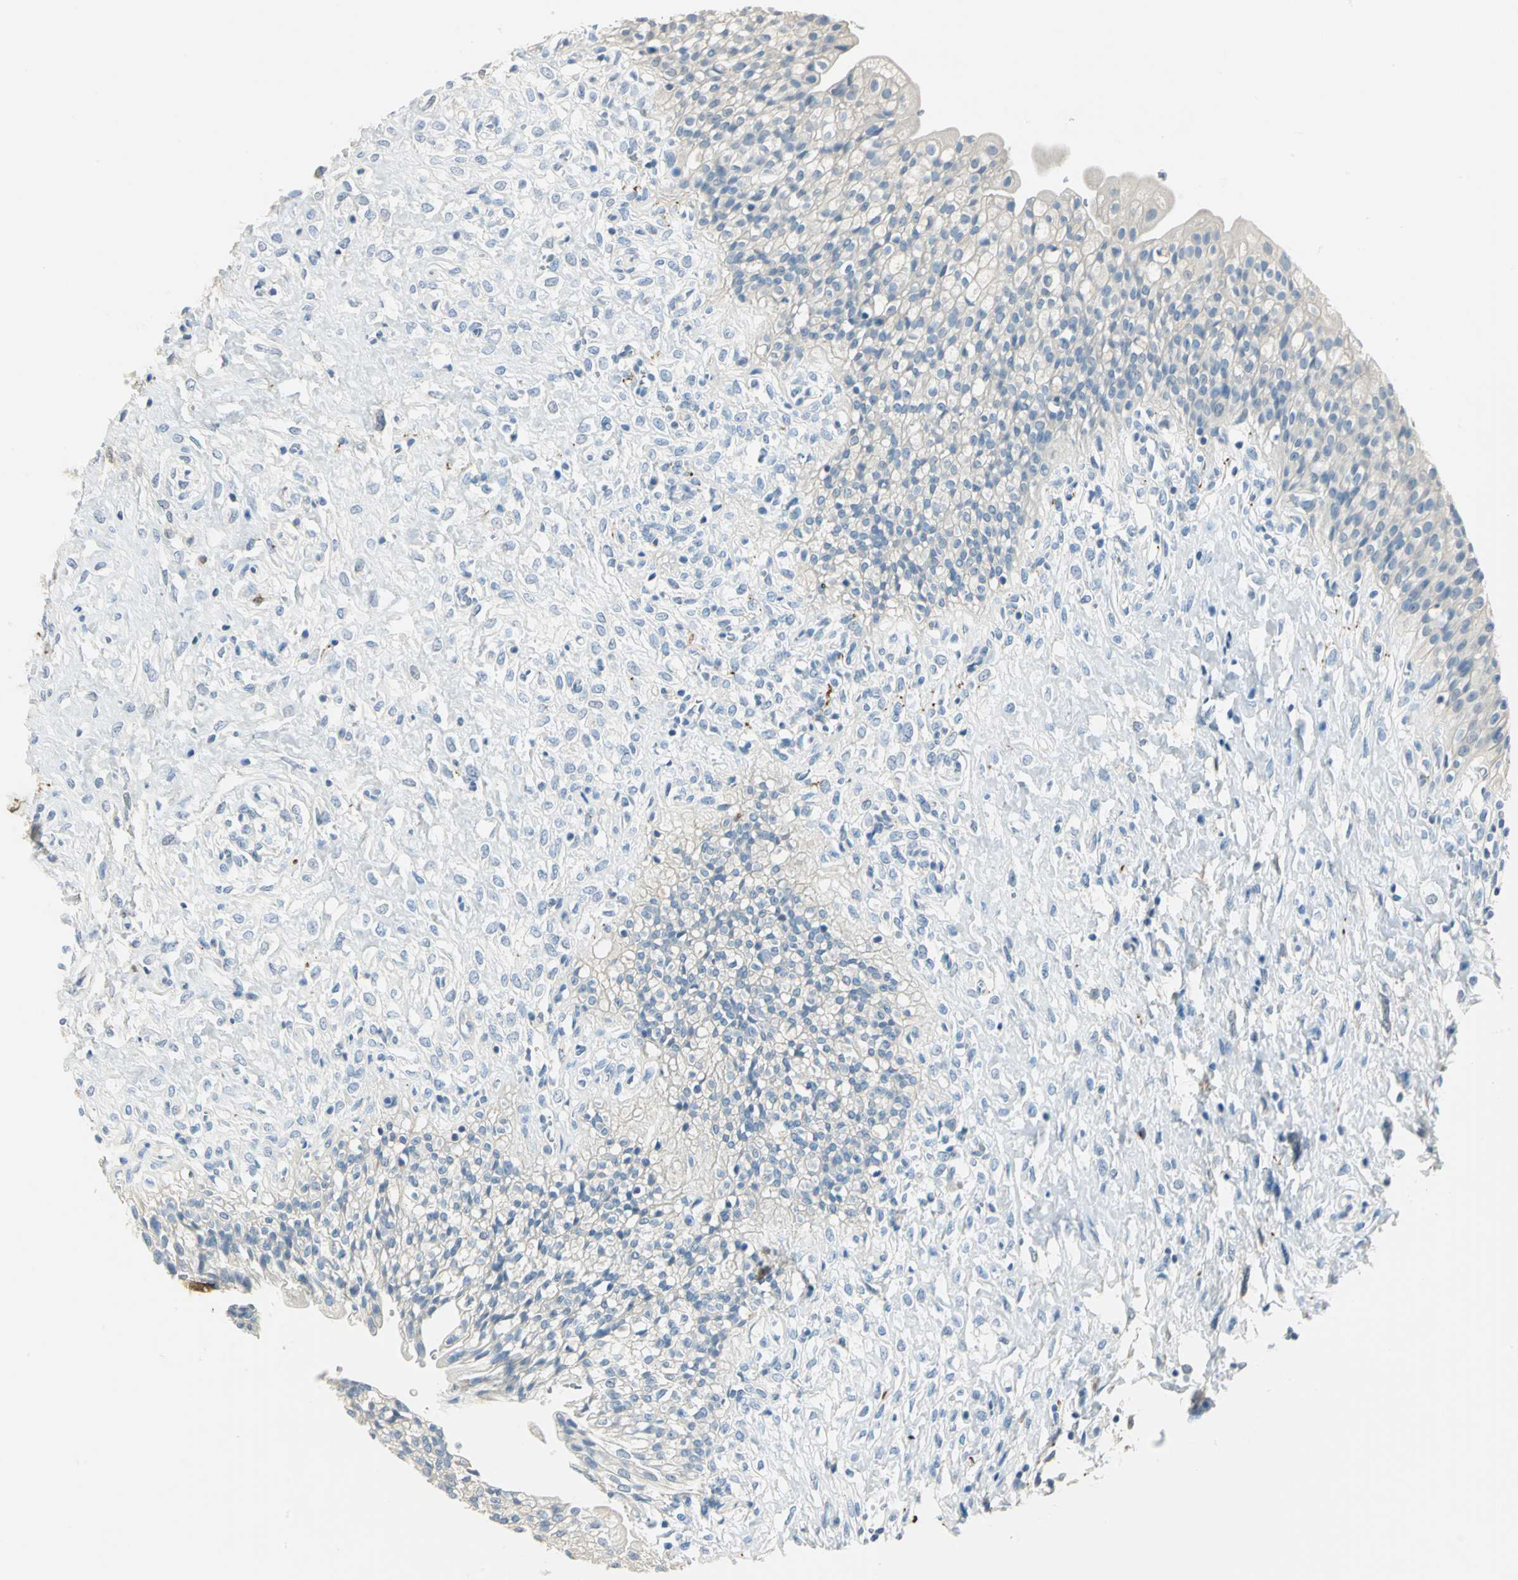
{"staining": {"intensity": "negative", "quantity": "none", "location": "none"}, "tissue": "urinary bladder", "cell_type": "Urothelial cells", "image_type": "normal", "snomed": [{"axis": "morphology", "description": "Normal tissue, NOS"}, {"axis": "topography", "description": "Urinary bladder"}], "caption": "This is a micrograph of immunohistochemistry staining of normal urinary bladder, which shows no staining in urothelial cells.", "gene": "UCHL1", "patient": {"sex": "female", "age": 80}}